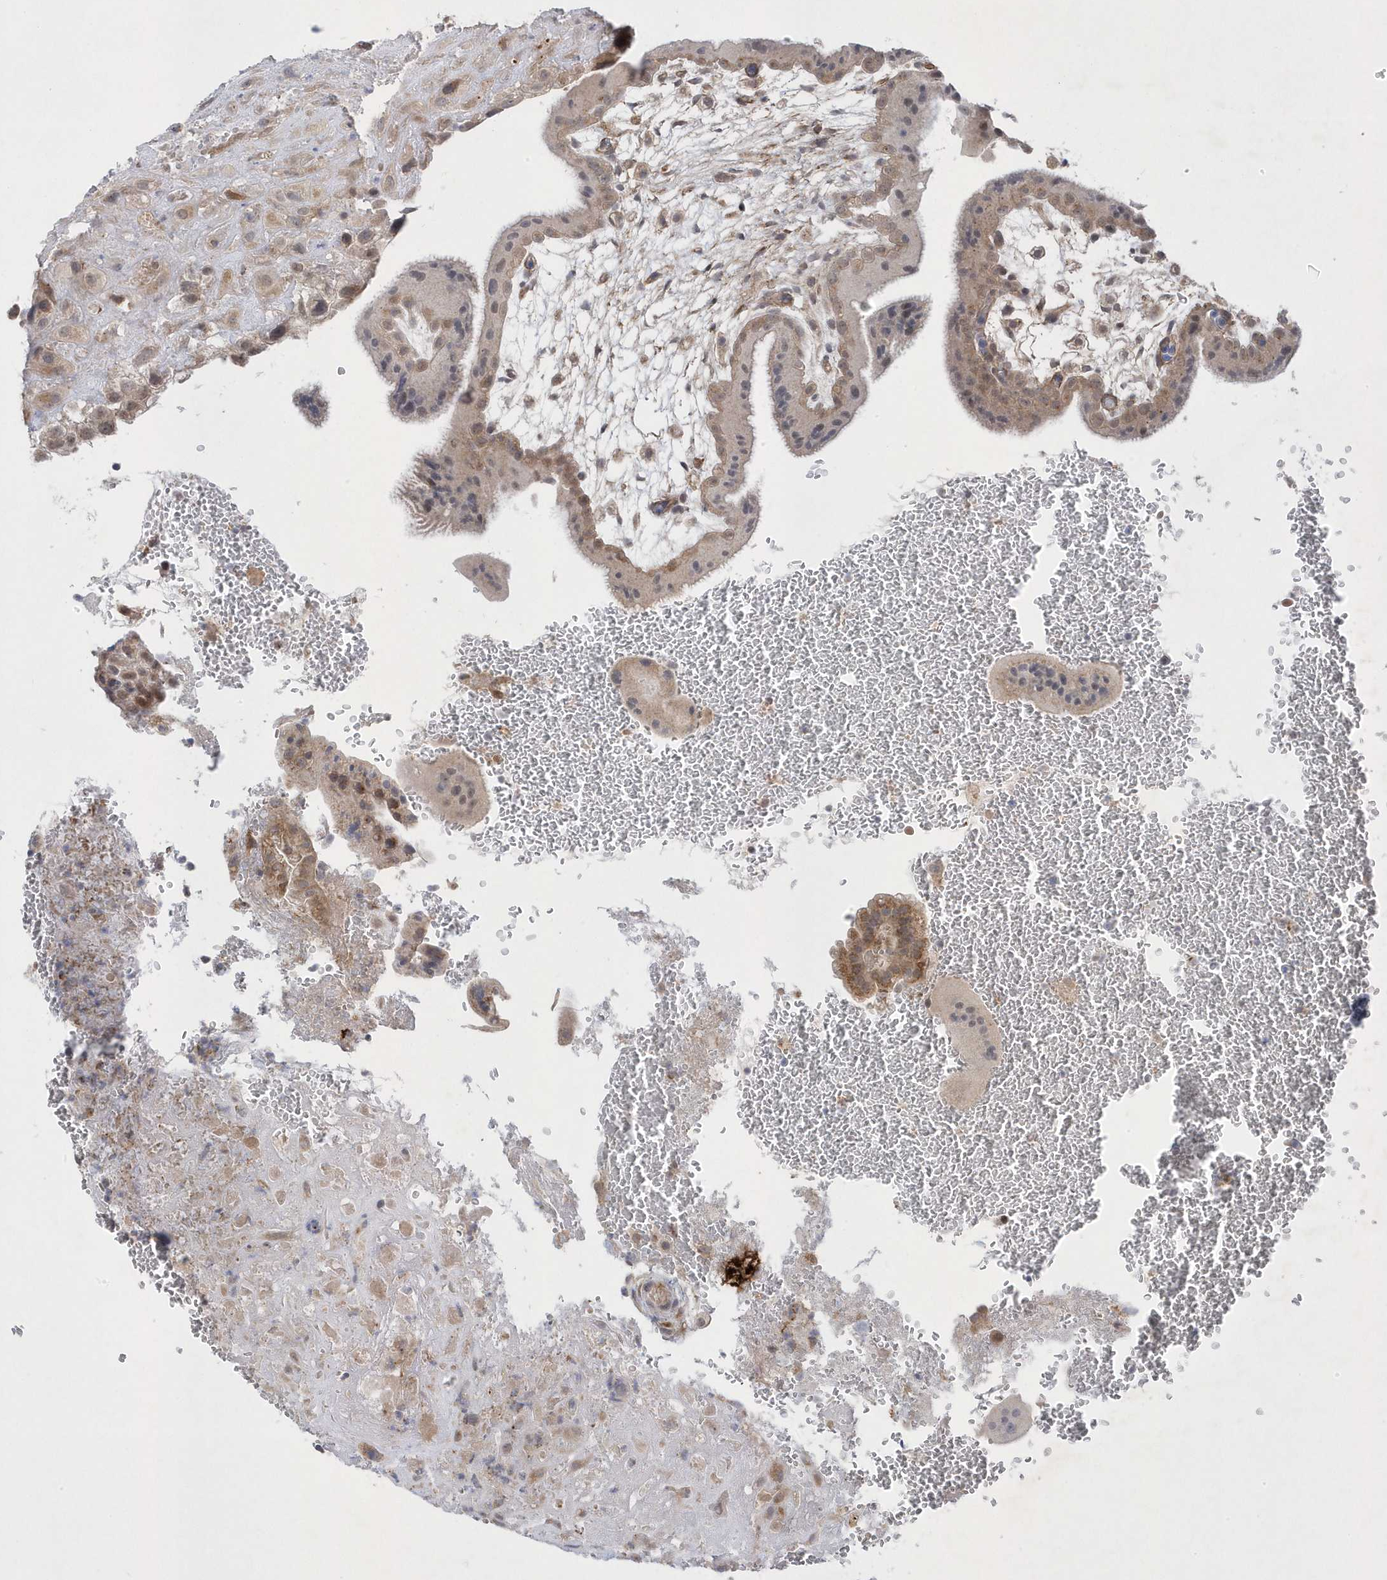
{"staining": {"intensity": "moderate", "quantity": "25%-75%", "location": "cytoplasmic/membranous"}, "tissue": "placenta", "cell_type": "Decidual cells", "image_type": "normal", "snomed": [{"axis": "morphology", "description": "Normal tissue, NOS"}, {"axis": "topography", "description": "Placenta"}], "caption": "IHC (DAB (3,3'-diaminobenzidine)) staining of unremarkable human placenta demonstrates moderate cytoplasmic/membranous protein positivity in approximately 25%-75% of decidual cells. (DAB IHC, brown staining for protein, blue staining for nuclei).", "gene": "ANAPC1", "patient": {"sex": "female", "age": 35}}